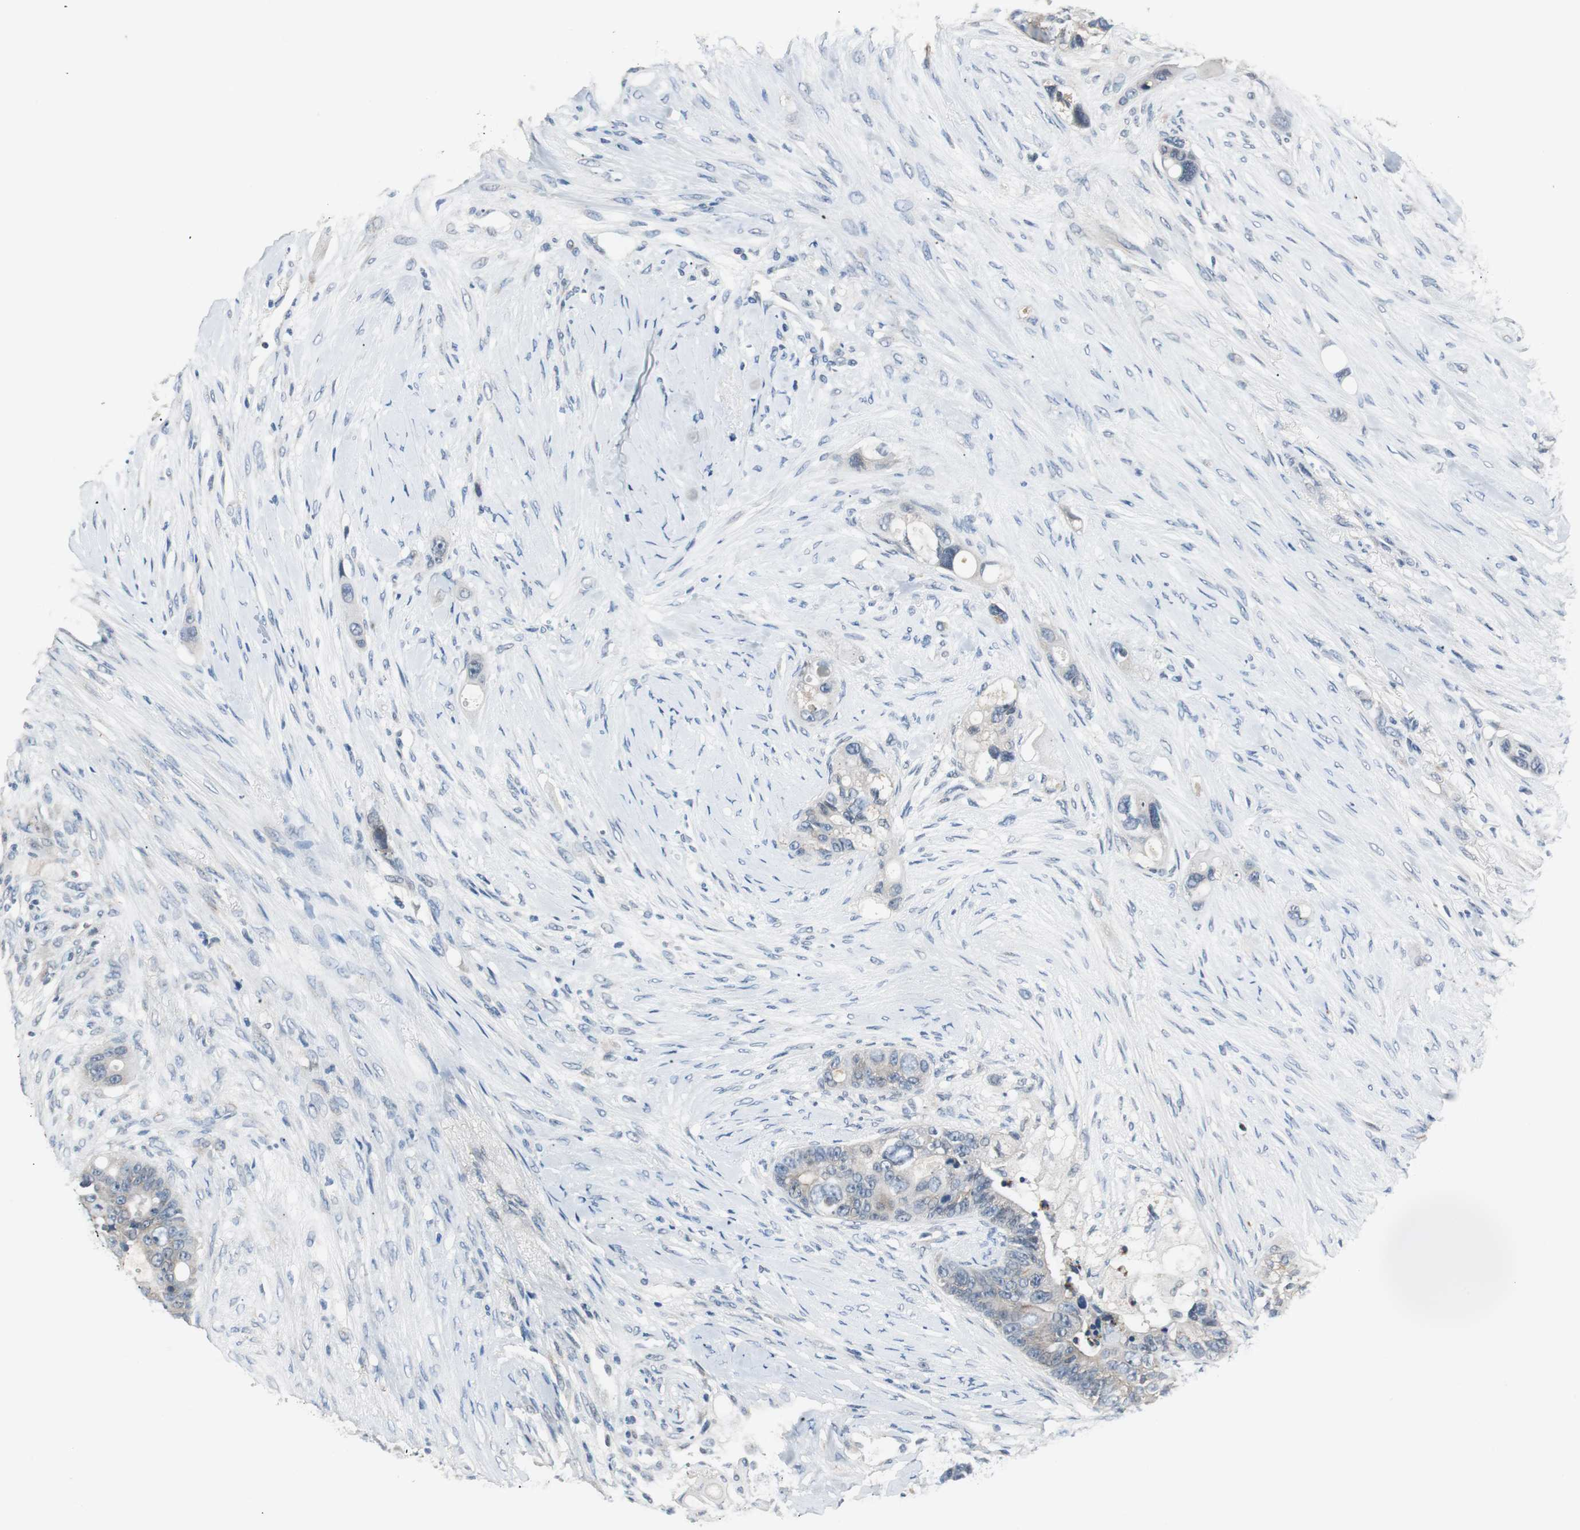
{"staining": {"intensity": "weak", "quantity": "<25%", "location": "cytoplasmic/membranous"}, "tissue": "colorectal cancer", "cell_type": "Tumor cells", "image_type": "cancer", "snomed": [{"axis": "morphology", "description": "Adenocarcinoma, NOS"}, {"axis": "topography", "description": "Colon"}], "caption": "An immunohistochemistry (IHC) image of adenocarcinoma (colorectal) is shown. There is no staining in tumor cells of adenocarcinoma (colorectal).", "gene": "PTPRN2", "patient": {"sex": "female", "age": 57}}